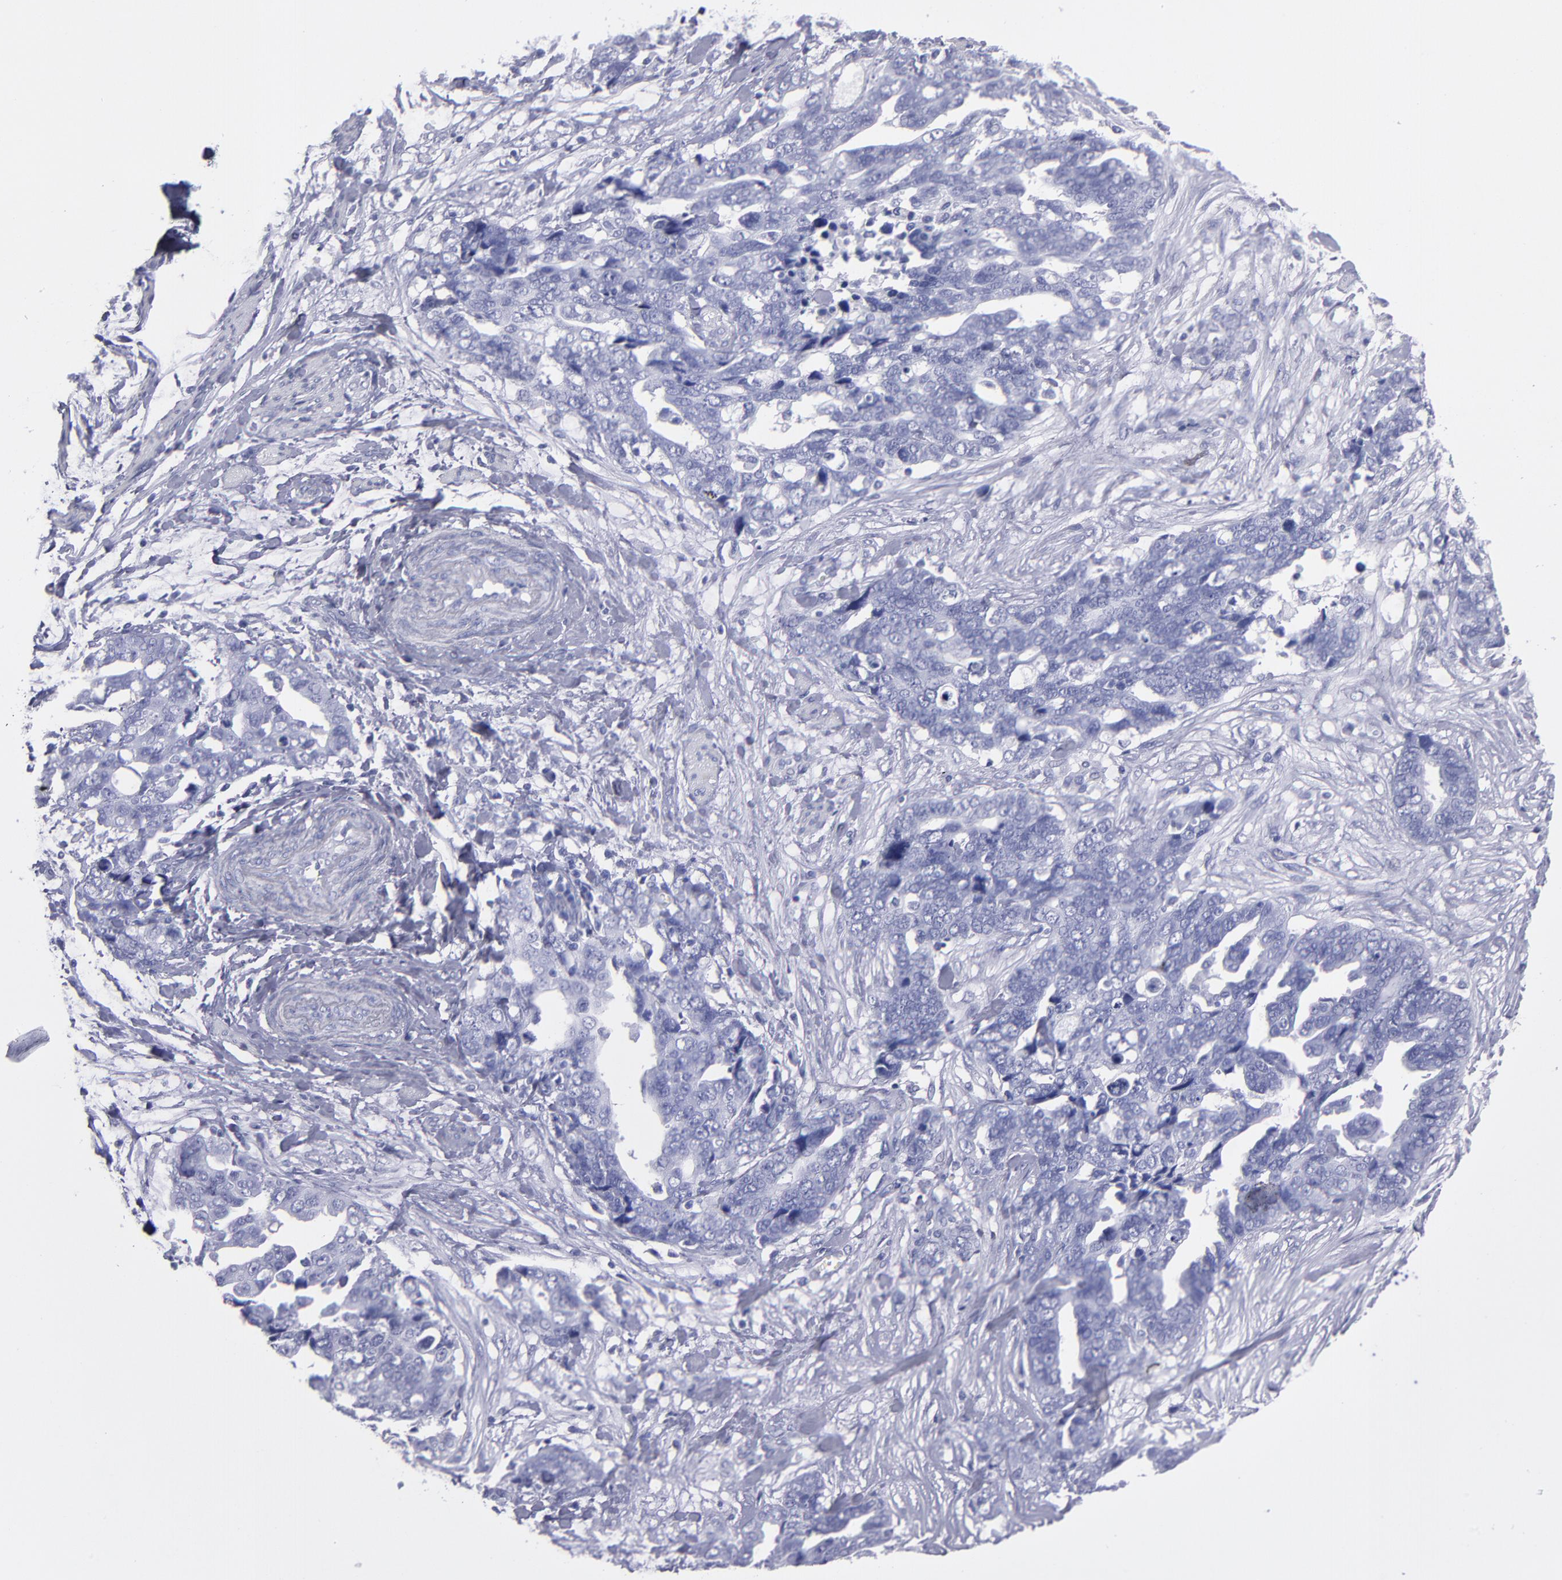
{"staining": {"intensity": "negative", "quantity": "none", "location": "none"}, "tissue": "ovarian cancer", "cell_type": "Tumor cells", "image_type": "cancer", "snomed": [{"axis": "morphology", "description": "Normal tissue, NOS"}, {"axis": "morphology", "description": "Cystadenocarcinoma, serous, NOS"}, {"axis": "topography", "description": "Fallopian tube"}, {"axis": "topography", "description": "Ovary"}], "caption": "Immunohistochemistry of human ovarian serous cystadenocarcinoma demonstrates no expression in tumor cells.", "gene": "MB", "patient": {"sex": "female", "age": 56}}